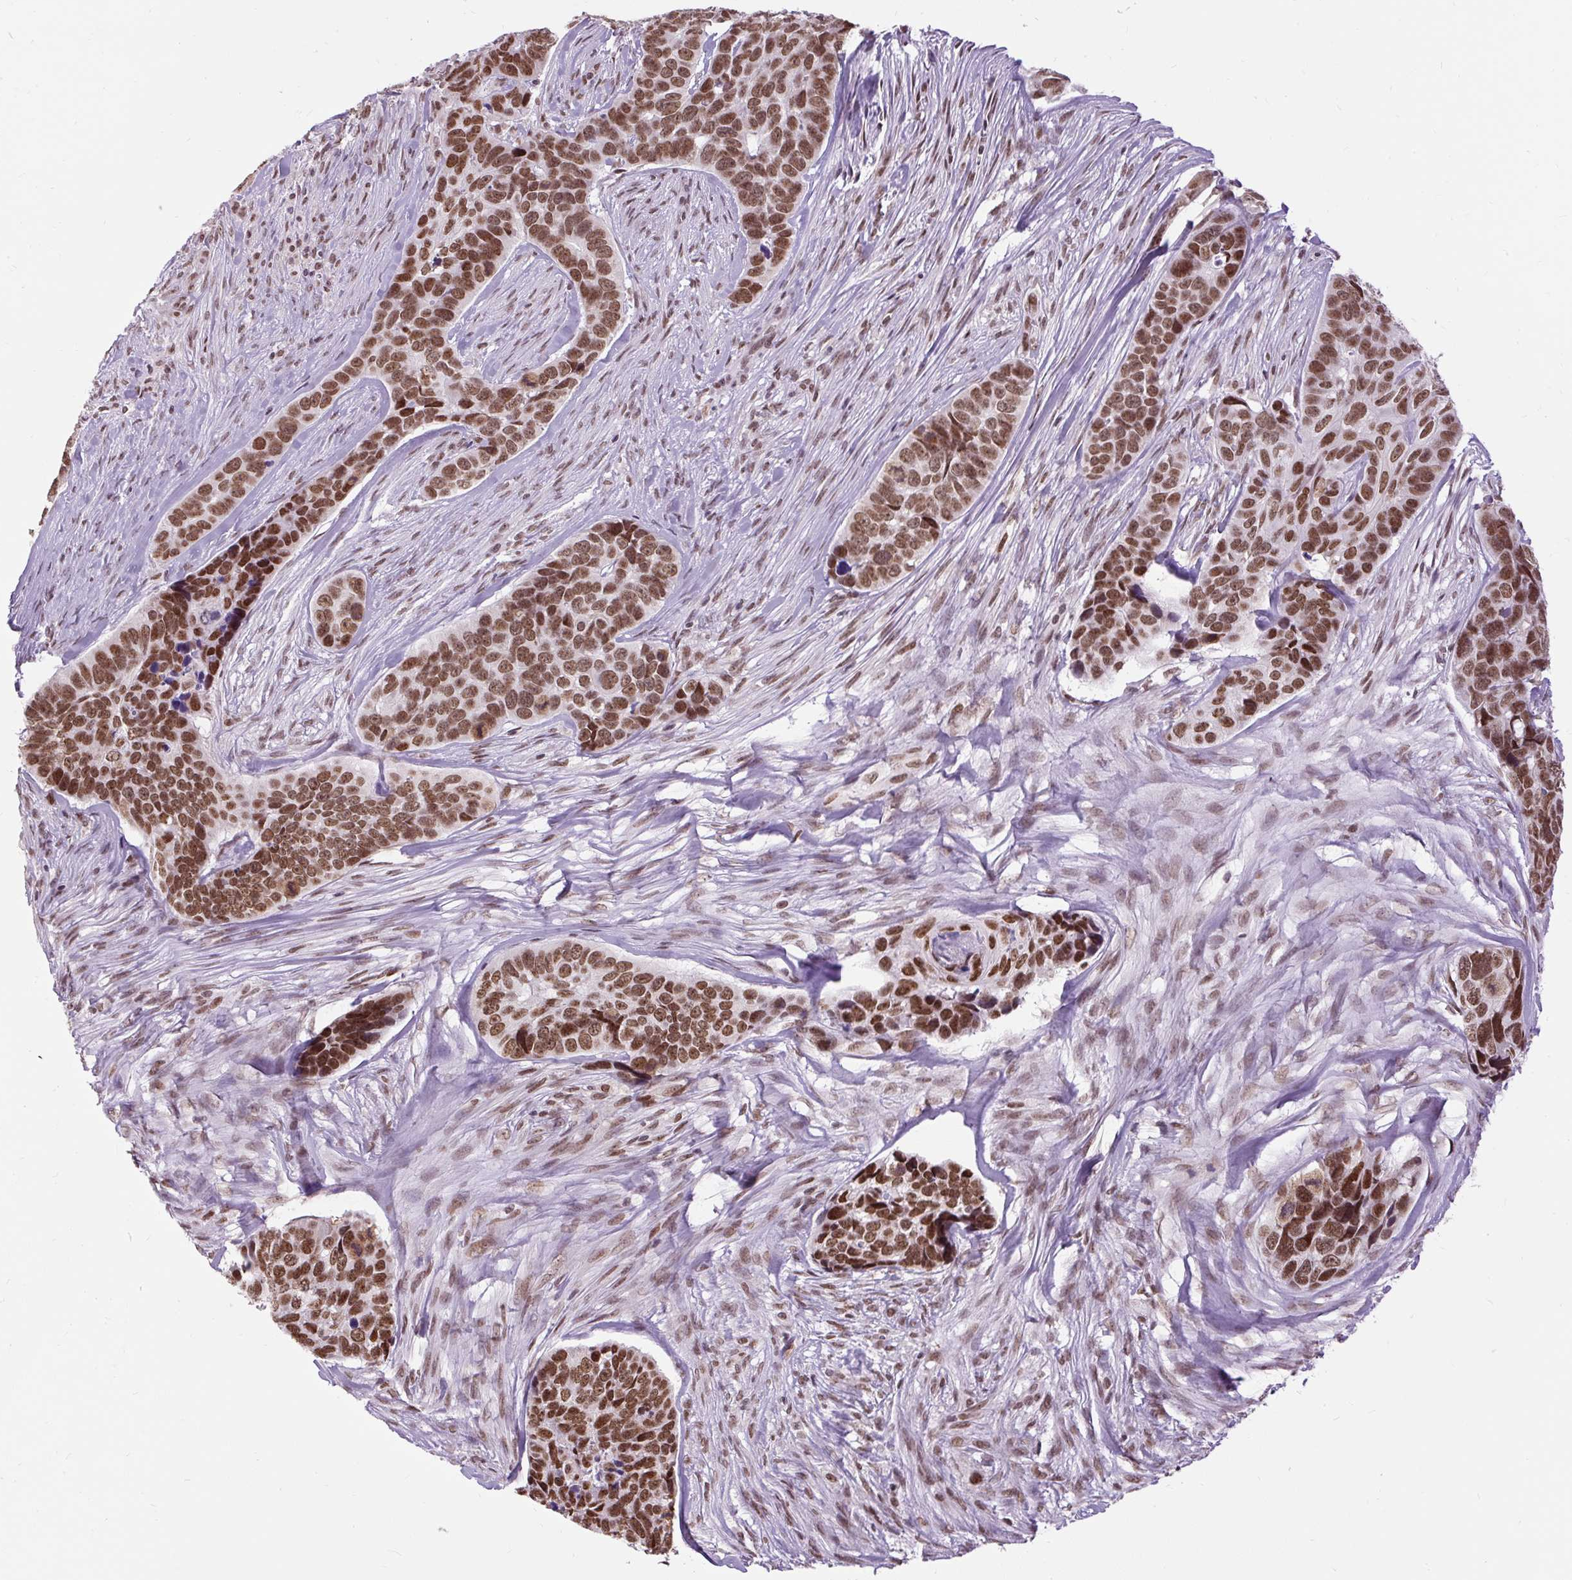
{"staining": {"intensity": "strong", "quantity": ">75%", "location": "nuclear"}, "tissue": "skin cancer", "cell_type": "Tumor cells", "image_type": "cancer", "snomed": [{"axis": "morphology", "description": "Basal cell carcinoma"}, {"axis": "topography", "description": "Skin"}], "caption": "Immunohistochemical staining of skin cancer demonstrates strong nuclear protein expression in approximately >75% of tumor cells. The staining was performed using DAB, with brown indicating positive protein expression. Nuclei are stained blue with hematoxylin.", "gene": "ZNF672", "patient": {"sex": "female", "age": 82}}